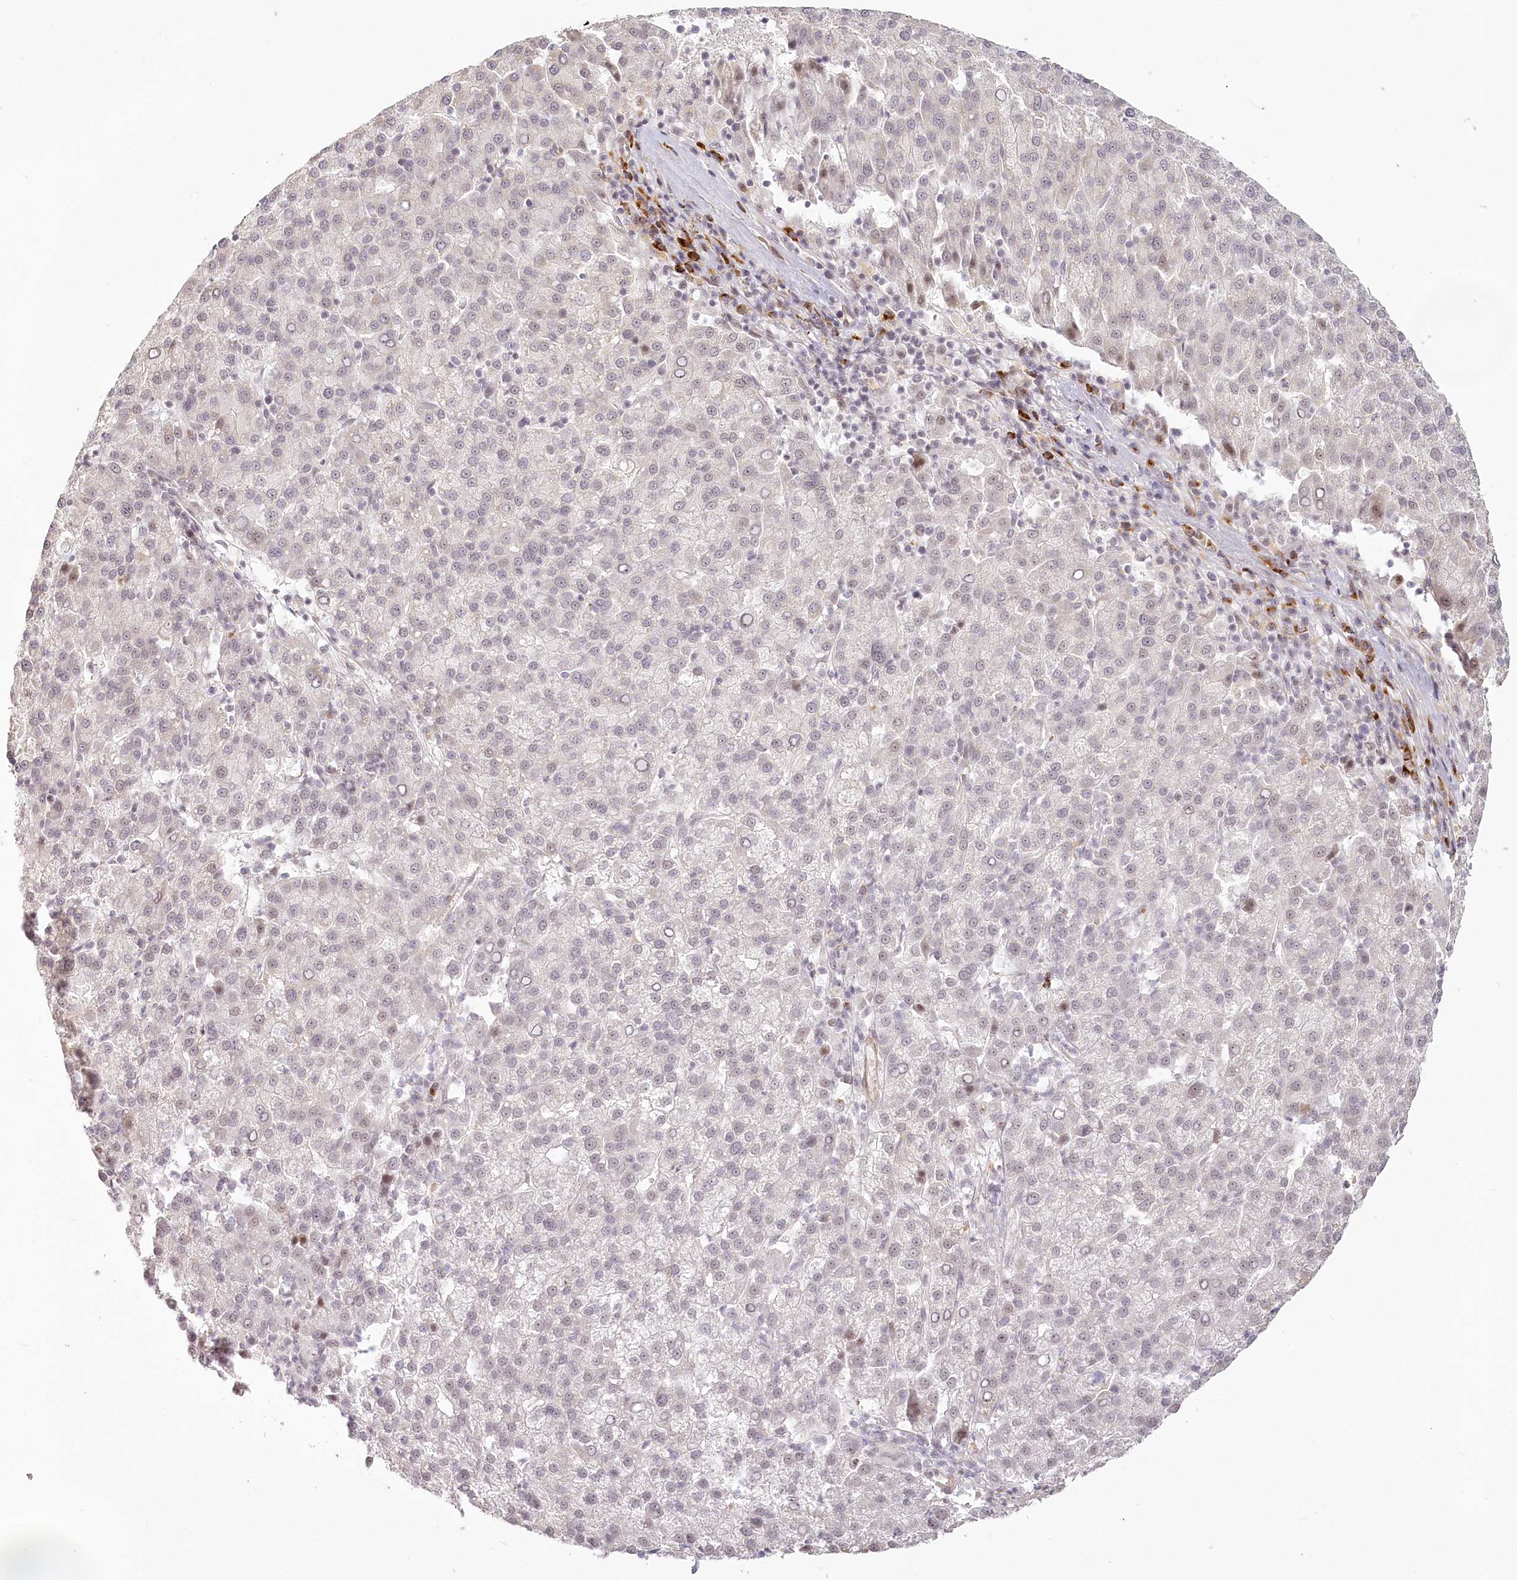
{"staining": {"intensity": "weak", "quantity": "<25%", "location": "nuclear"}, "tissue": "liver cancer", "cell_type": "Tumor cells", "image_type": "cancer", "snomed": [{"axis": "morphology", "description": "Carcinoma, Hepatocellular, NOS"}, {"axis": "topography", "description": "Liver"}], "caption": "The image shows no staining of tumor cells in liver hepatocellular carcinoma. The staining is performed using DAB (3,3'-diaminobenzidine) brown chromogen with nuclei counter-stained in using hematoxylin.", "gene": "EXOSC7", "patient": {"sex": "female", "age": 58}}